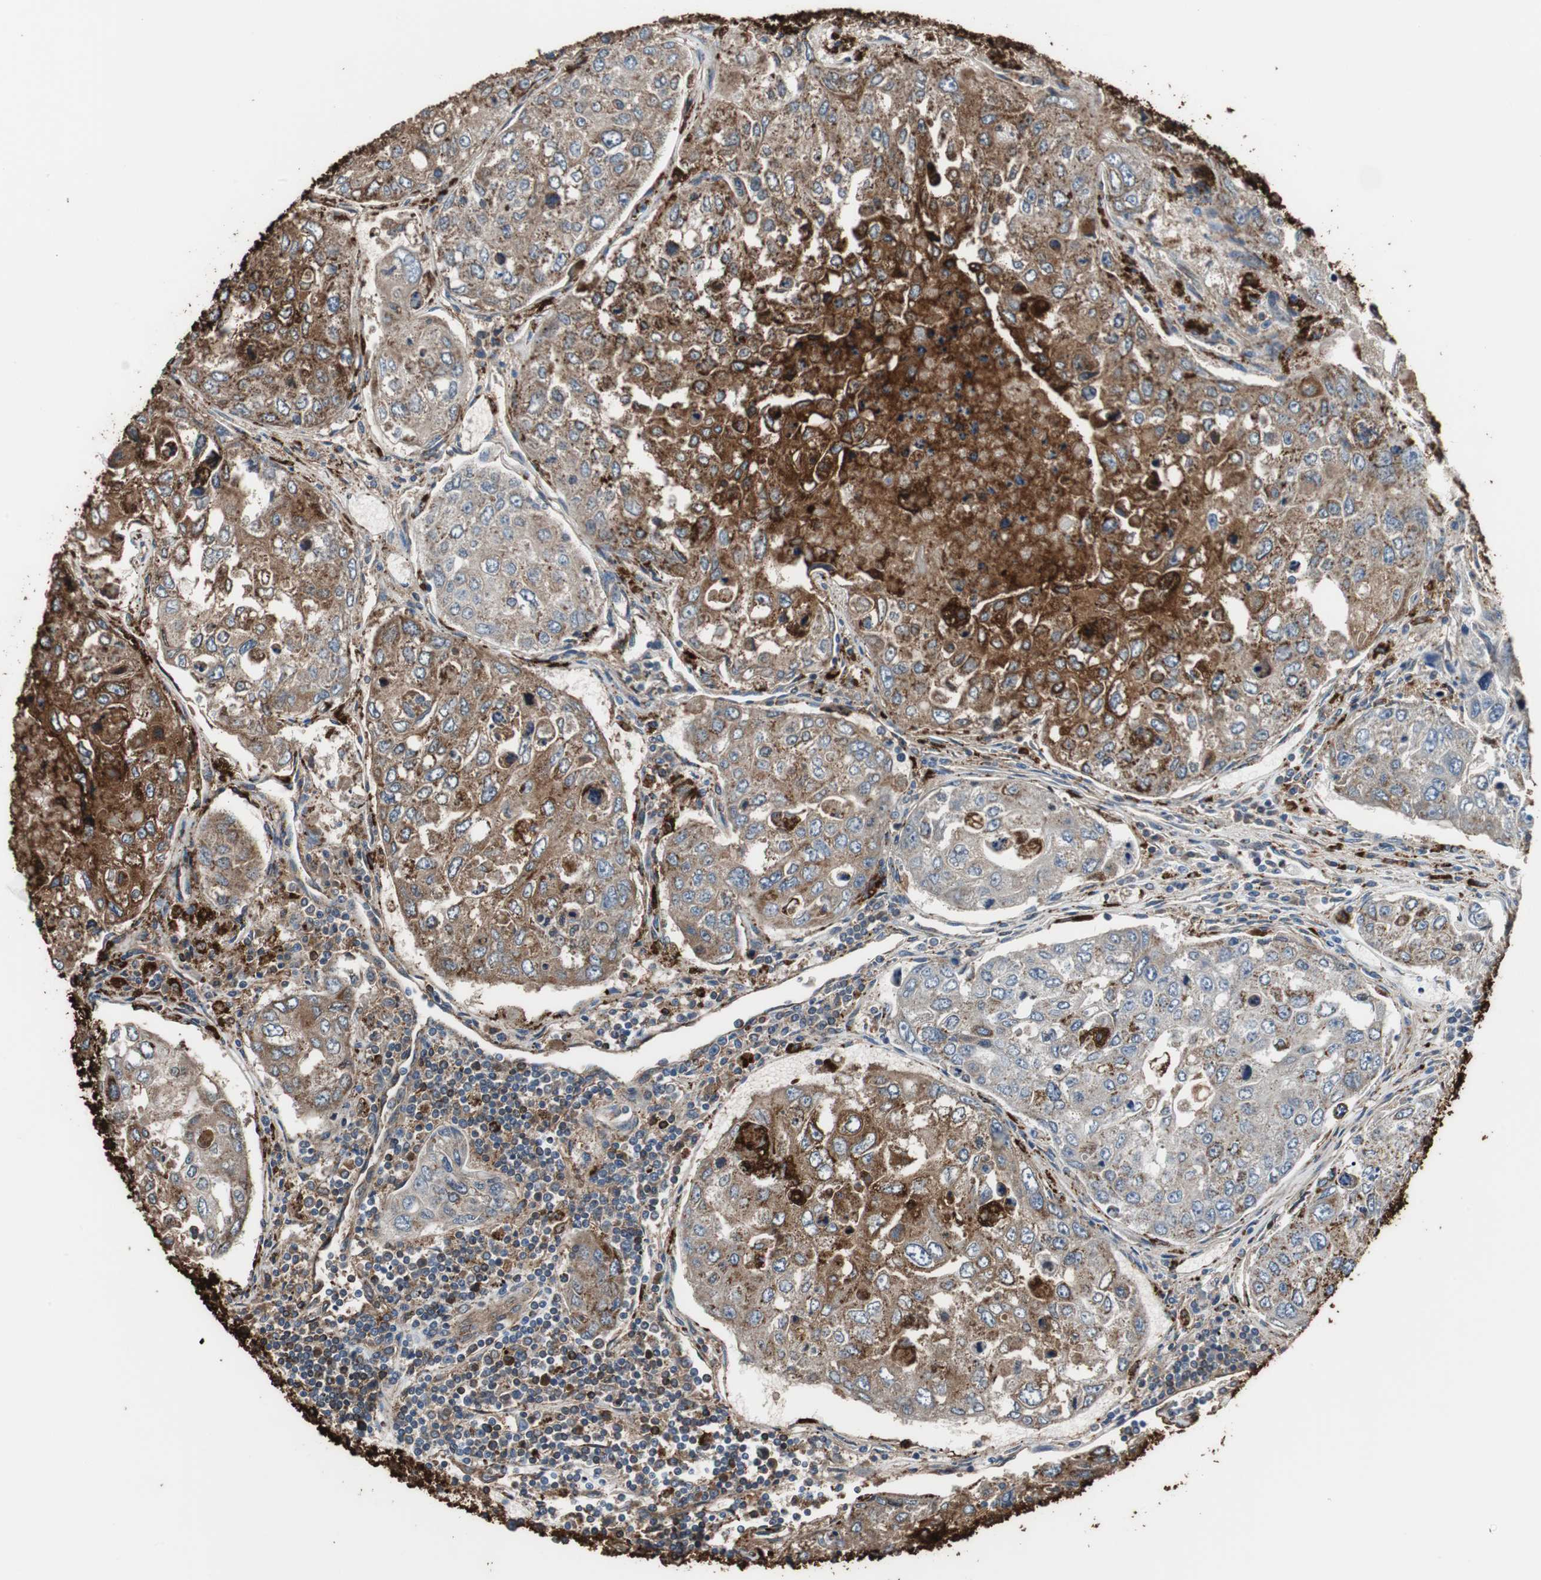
{"staining": {"intensity": "strong", "quantity": "25%-75%", "location": "cytoplasmic/membranous"}, "tissue": "urothelial cancer", "cell_type": "Tumor cells", "image_type": "cancer", "snomed": [{"axis": "morphology", "description": "Urothelial carcinoma, High grade"}, {"axis": "topography", "description": "Lymph node"}, {"axis": "topography", "description": "Urinary bladder"}], "caption": "High-grade urothelial carcinoma was stained to show a protein in brown. There is high levels of strong cytoplasmic/membranous staining in about 25%-75% of tumor cells. (IHC, brightfield microscopy, high magnification).", "gene": "ANXA4", "patient": {"sex": "male", "age": 51}}